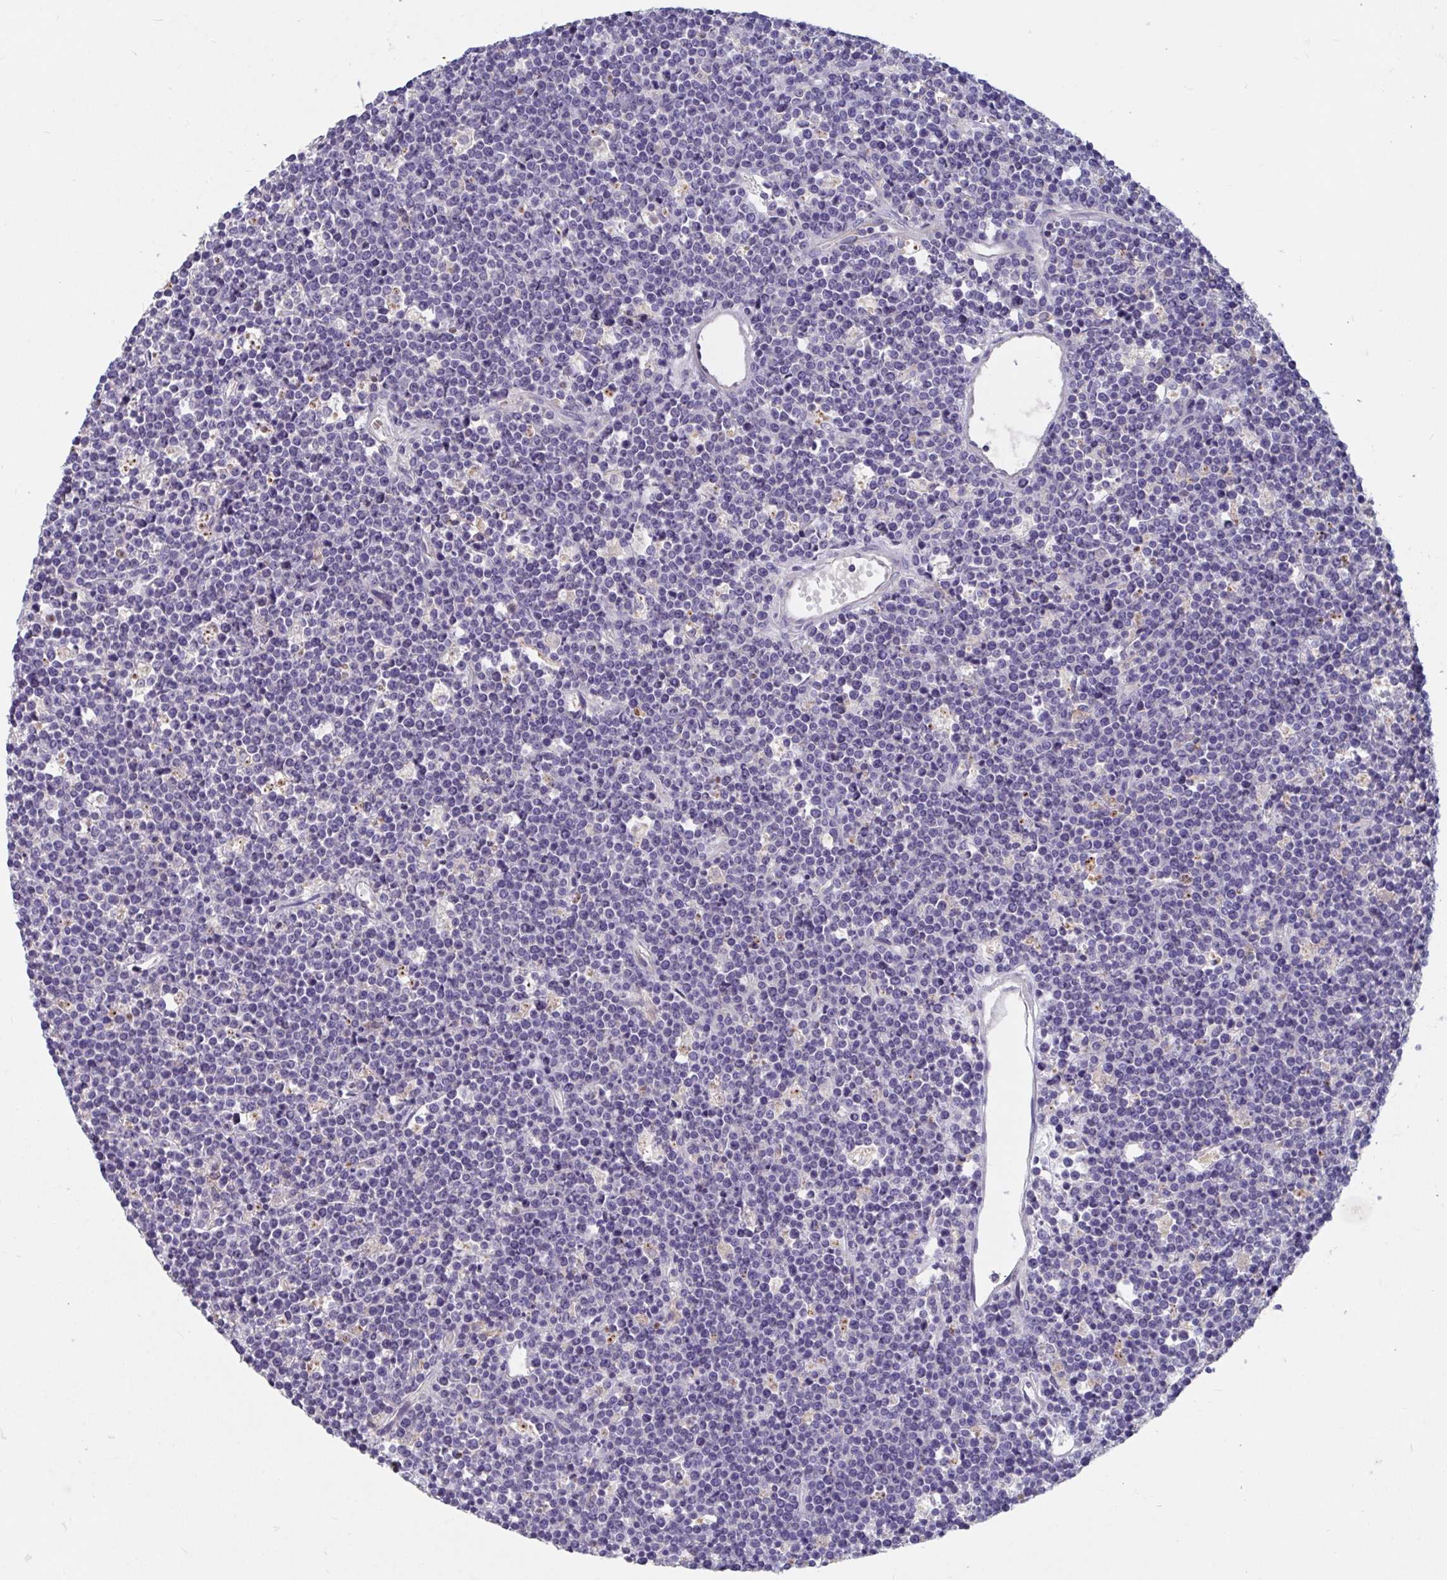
{"staining": {"intensity": "negative", "quantity": "none", "location": "none"}, "tissue": "lymphoma", "cell_type": "Tumor cells", "image_type": "cancer", "snomed": [{"axis": "morphology", "description": "Malignant lymphoma, non-Hodgkin's type, High grade"}, {"axis": "topography", "description": "Ovary"}], "caption": "Lymphoma was stained to show a protein in brown. There is no significant positivity in tumor cells.", "gene": "ZNF561", "patient": {"sex": "female", "age": 56}}